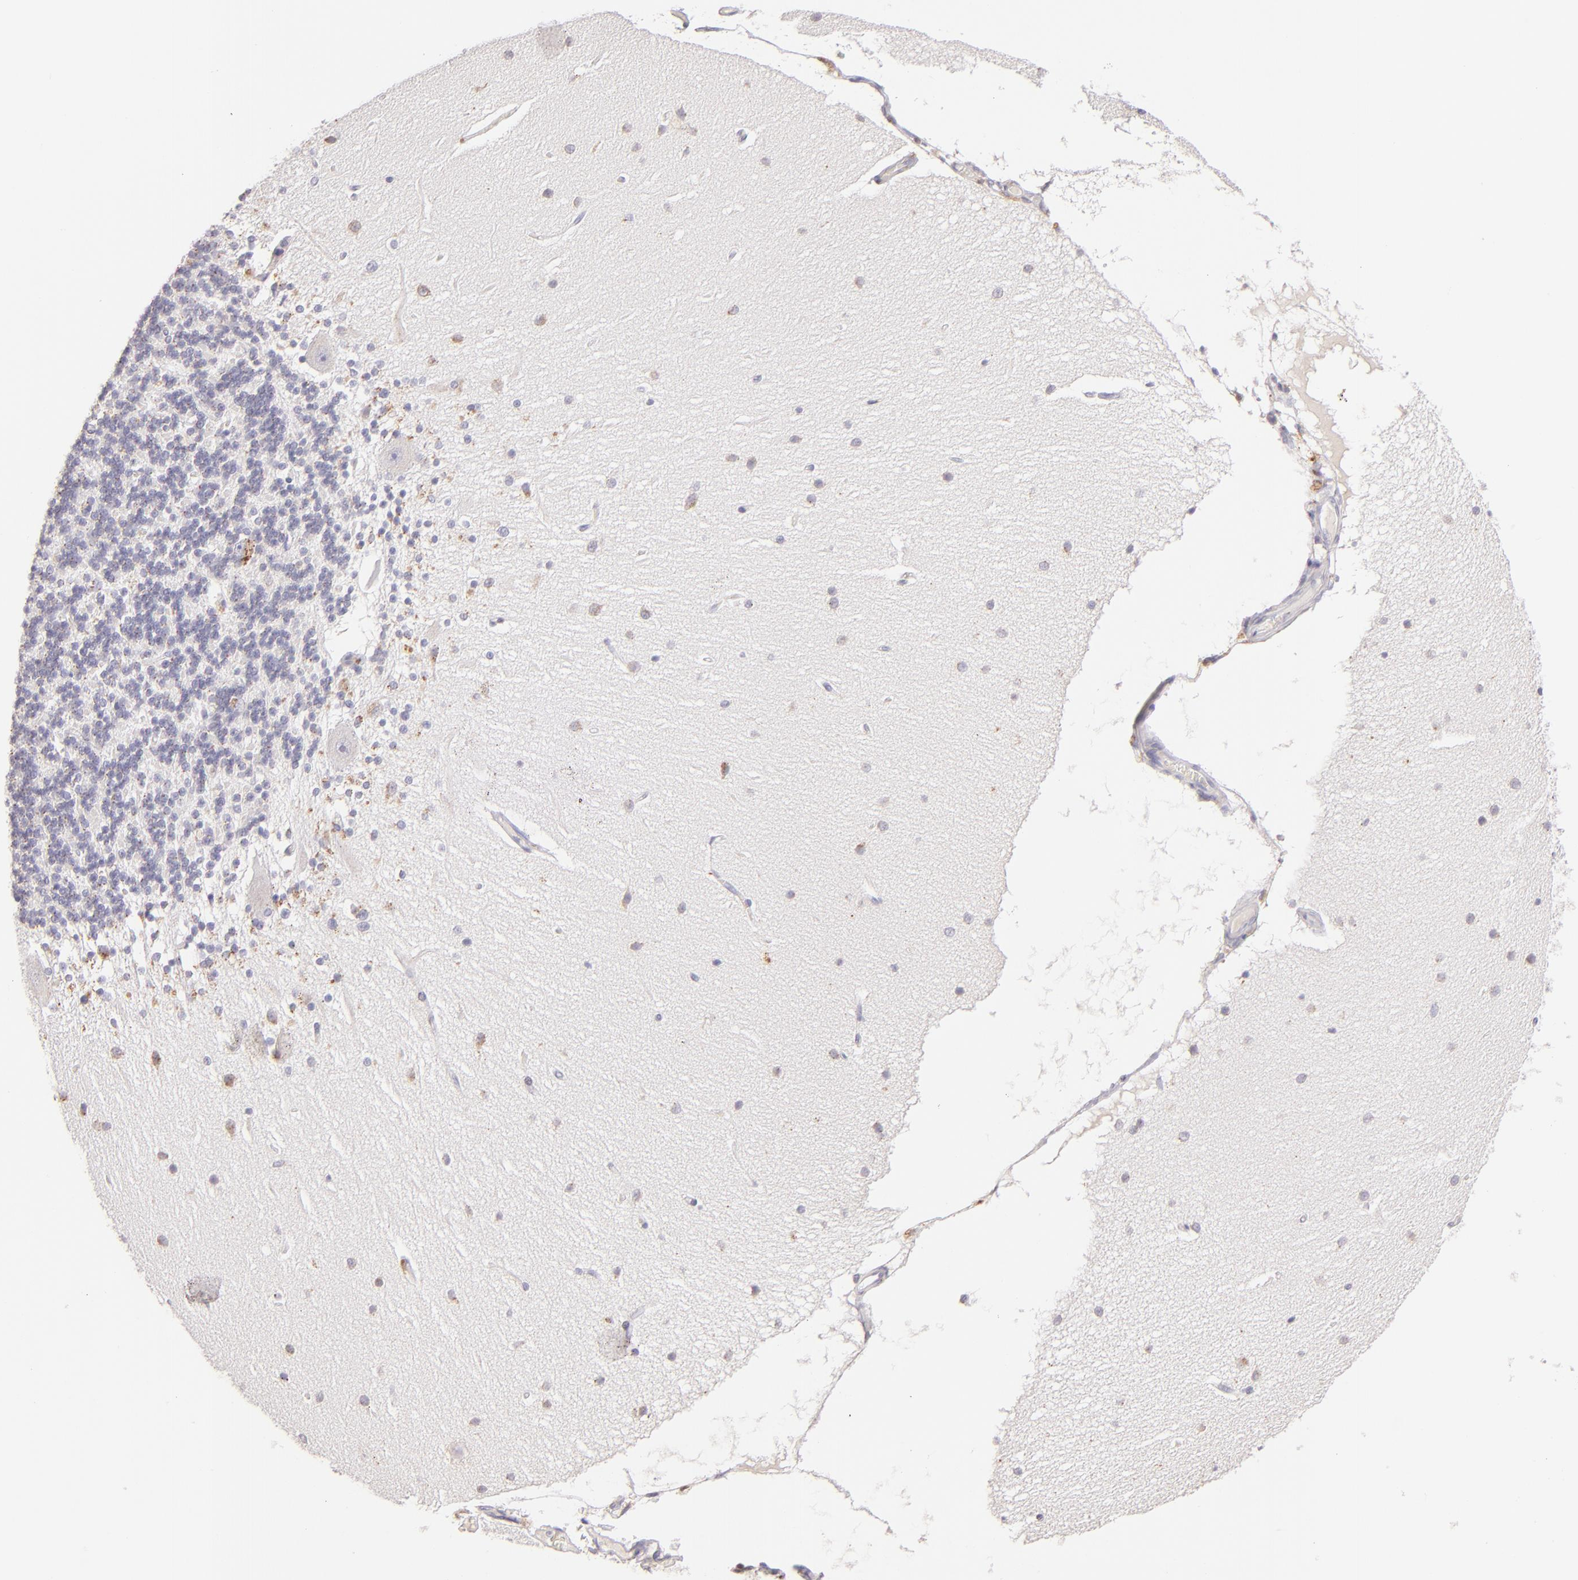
{"staining": {"intensity": "negative", "quantity": "none", "location": "none"}, "tissue": "cerebellum", "cell_type": "Cells in granular layer", "image_type": "normal", "snomed": [{"axis": "morphology", "description": "Normal tissue, NOS"}, {"axis": "topography", "description": "Cerebellum"}], "caption": "The IHC histopathology image has no significant staining in cells in granular layer of cerebellum. Brightfield microscopy of immunohistochemistry (IHC) stained with DAB (brown) and hematoxylin (blue), captured at high magnification.", "gene": "ZAP70", "patient": {"sex": "female", "age": 54}}